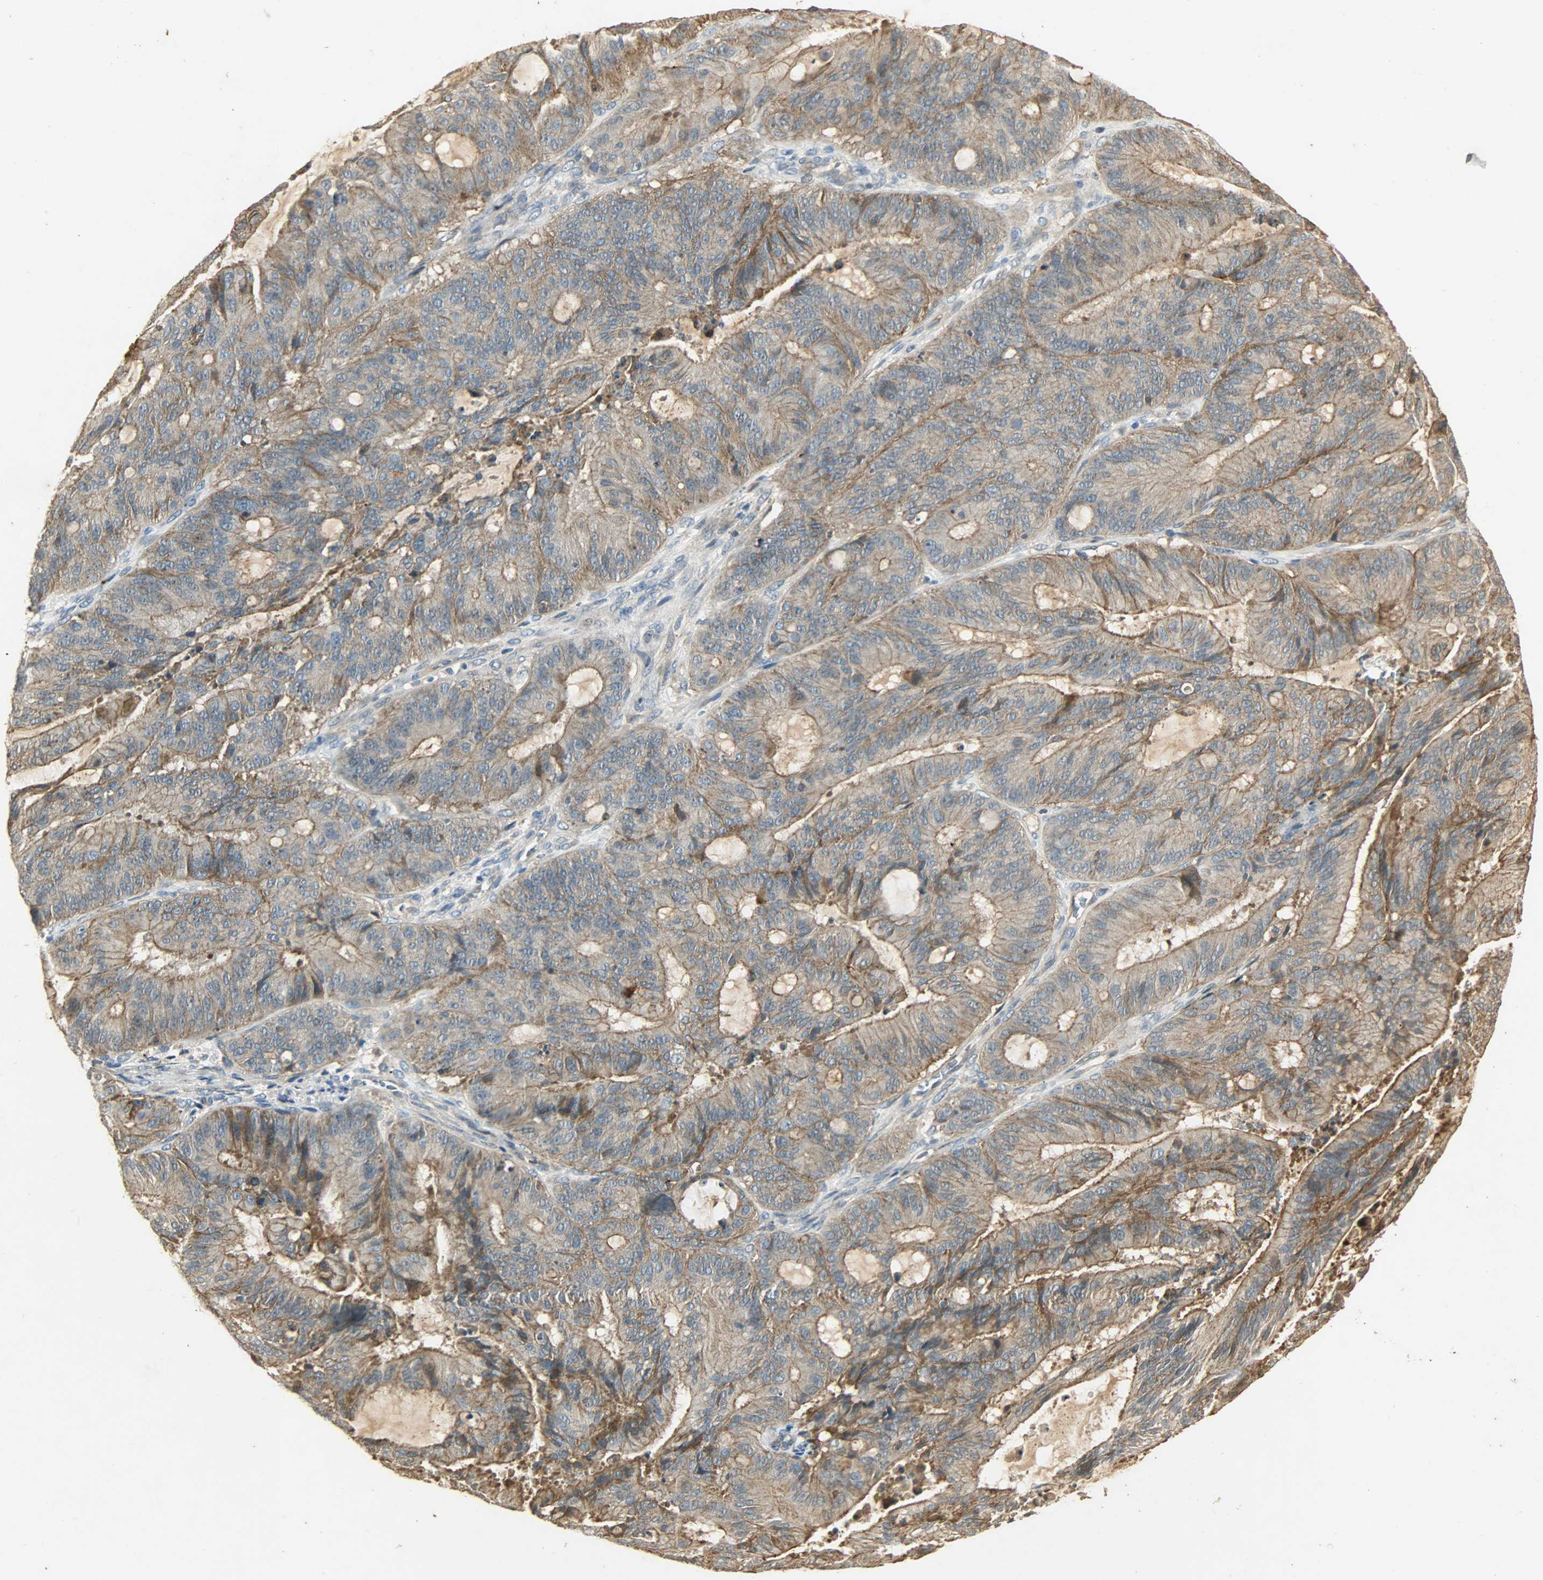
{"staining": {"intensity": "moderate", "quantity": ">75%", "location": "cytoplasmic/membranous"}, "tissue": "liver cancer", "cell_type": "Tumor cells", "image_type": "cancer", "snomed": [{"axis": "morphology", "description": "Cholangiocarcinoma"}, {"axis": "topography", "description": "Liver"}], "caption": "Tumor cells exhibit medium levels of moderate cytoplasmic/membranous positivity in about >75% of cells in human liver cholangiocarcinoma.", "gene": "ATP2B1", "patient": {"sex": "female", "age": 73}}